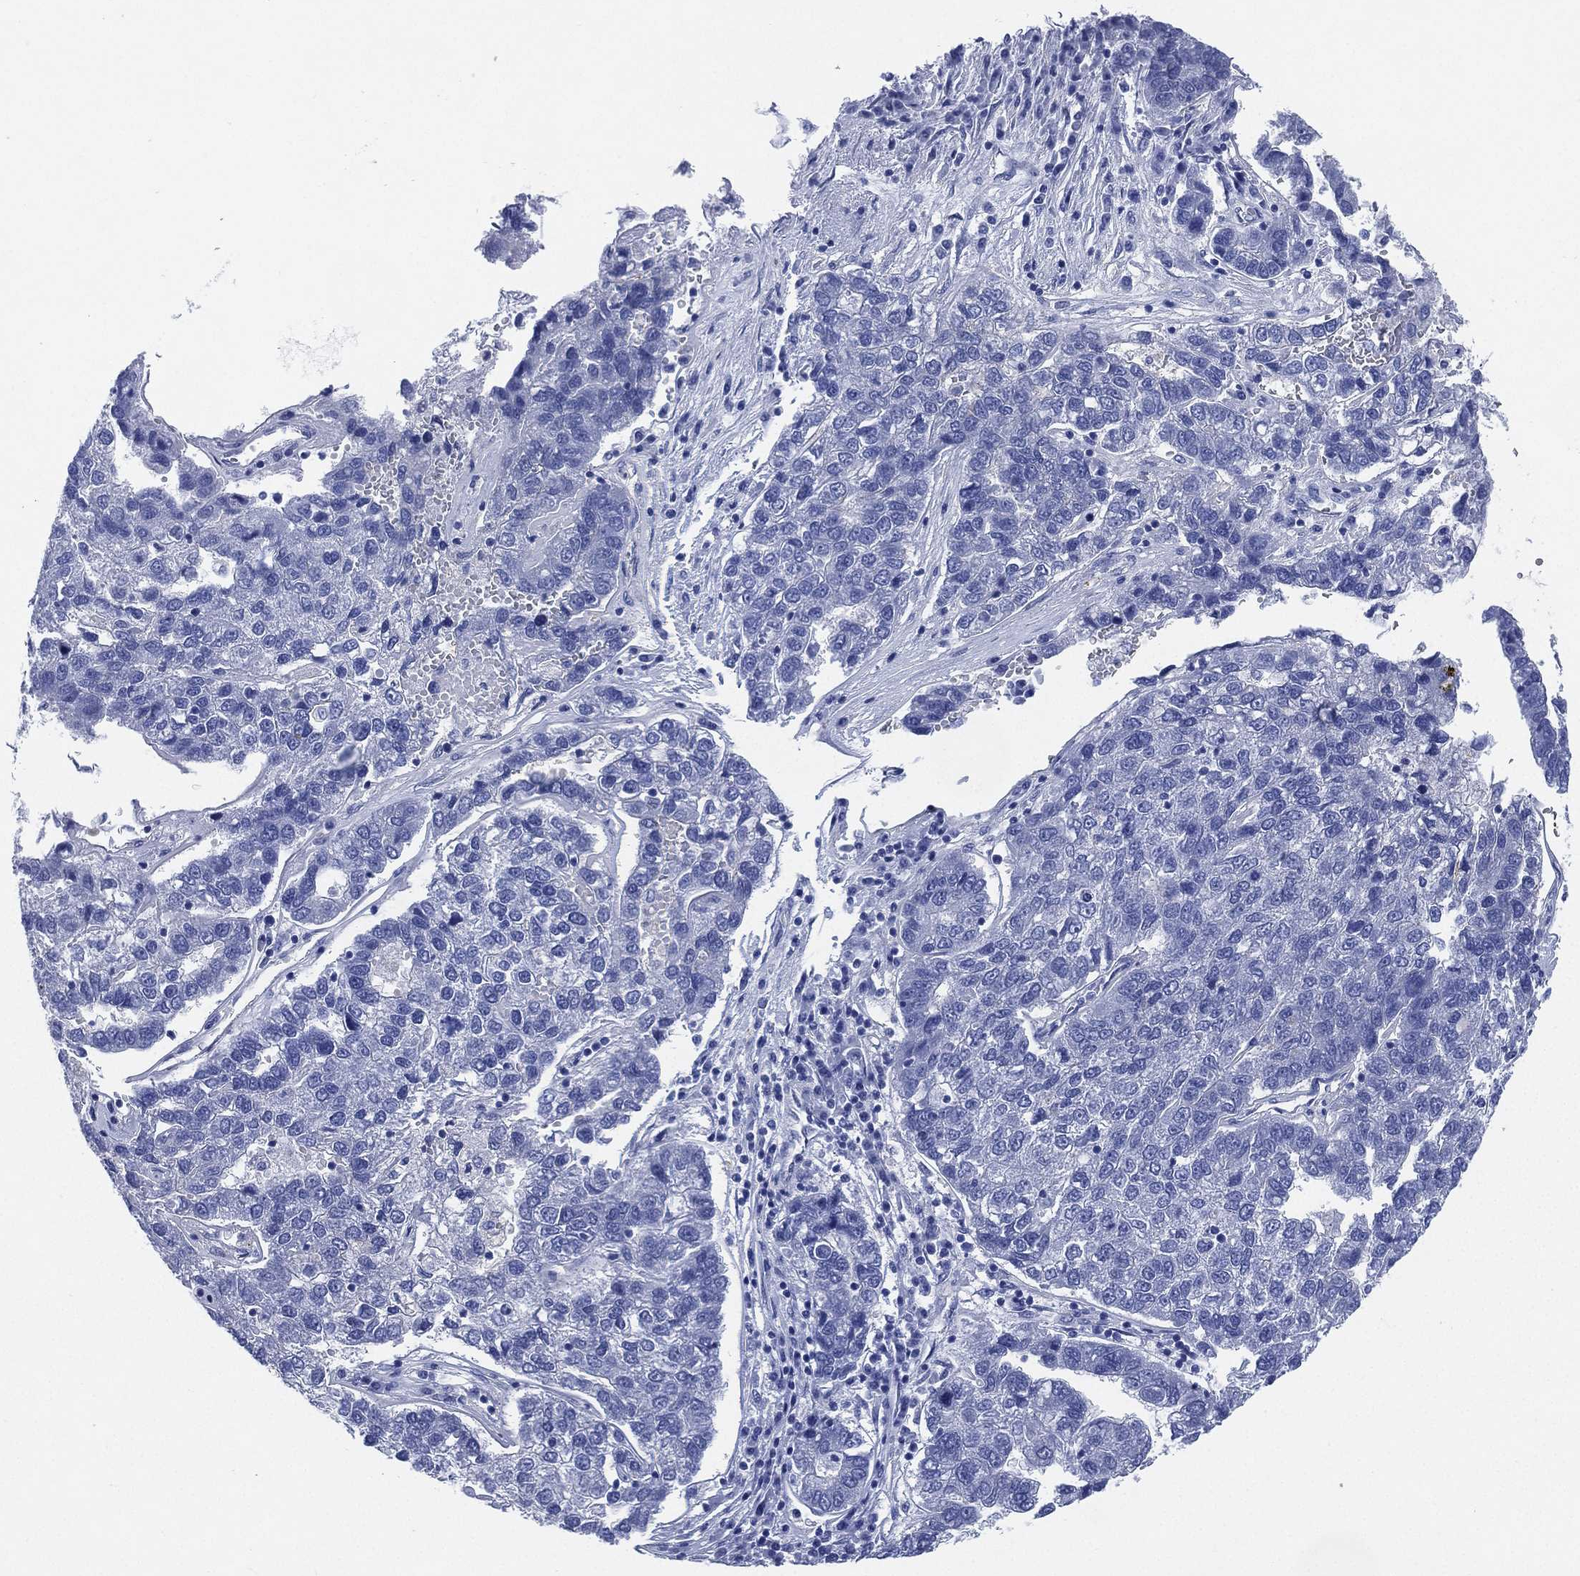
{"staining": {"intensity": "negative", "quantity": "none", "location": "none"}, "tissue": "pancreatic cancer", "cell_type": "Tumor cells", "image_type": "cancer", "snomed": [{"axis": "morphology", "description": "Adenocarcinoma, NOS"}, {"axis": "topography", "description": "Pancreas"}], "caption": "Immunohistochemical staining of adenocarcinoma (pancreatic) reveals no significant expression in tumor cells.", "gene": "CCDC70", "patient": {"sex": "female", "age": 61}}